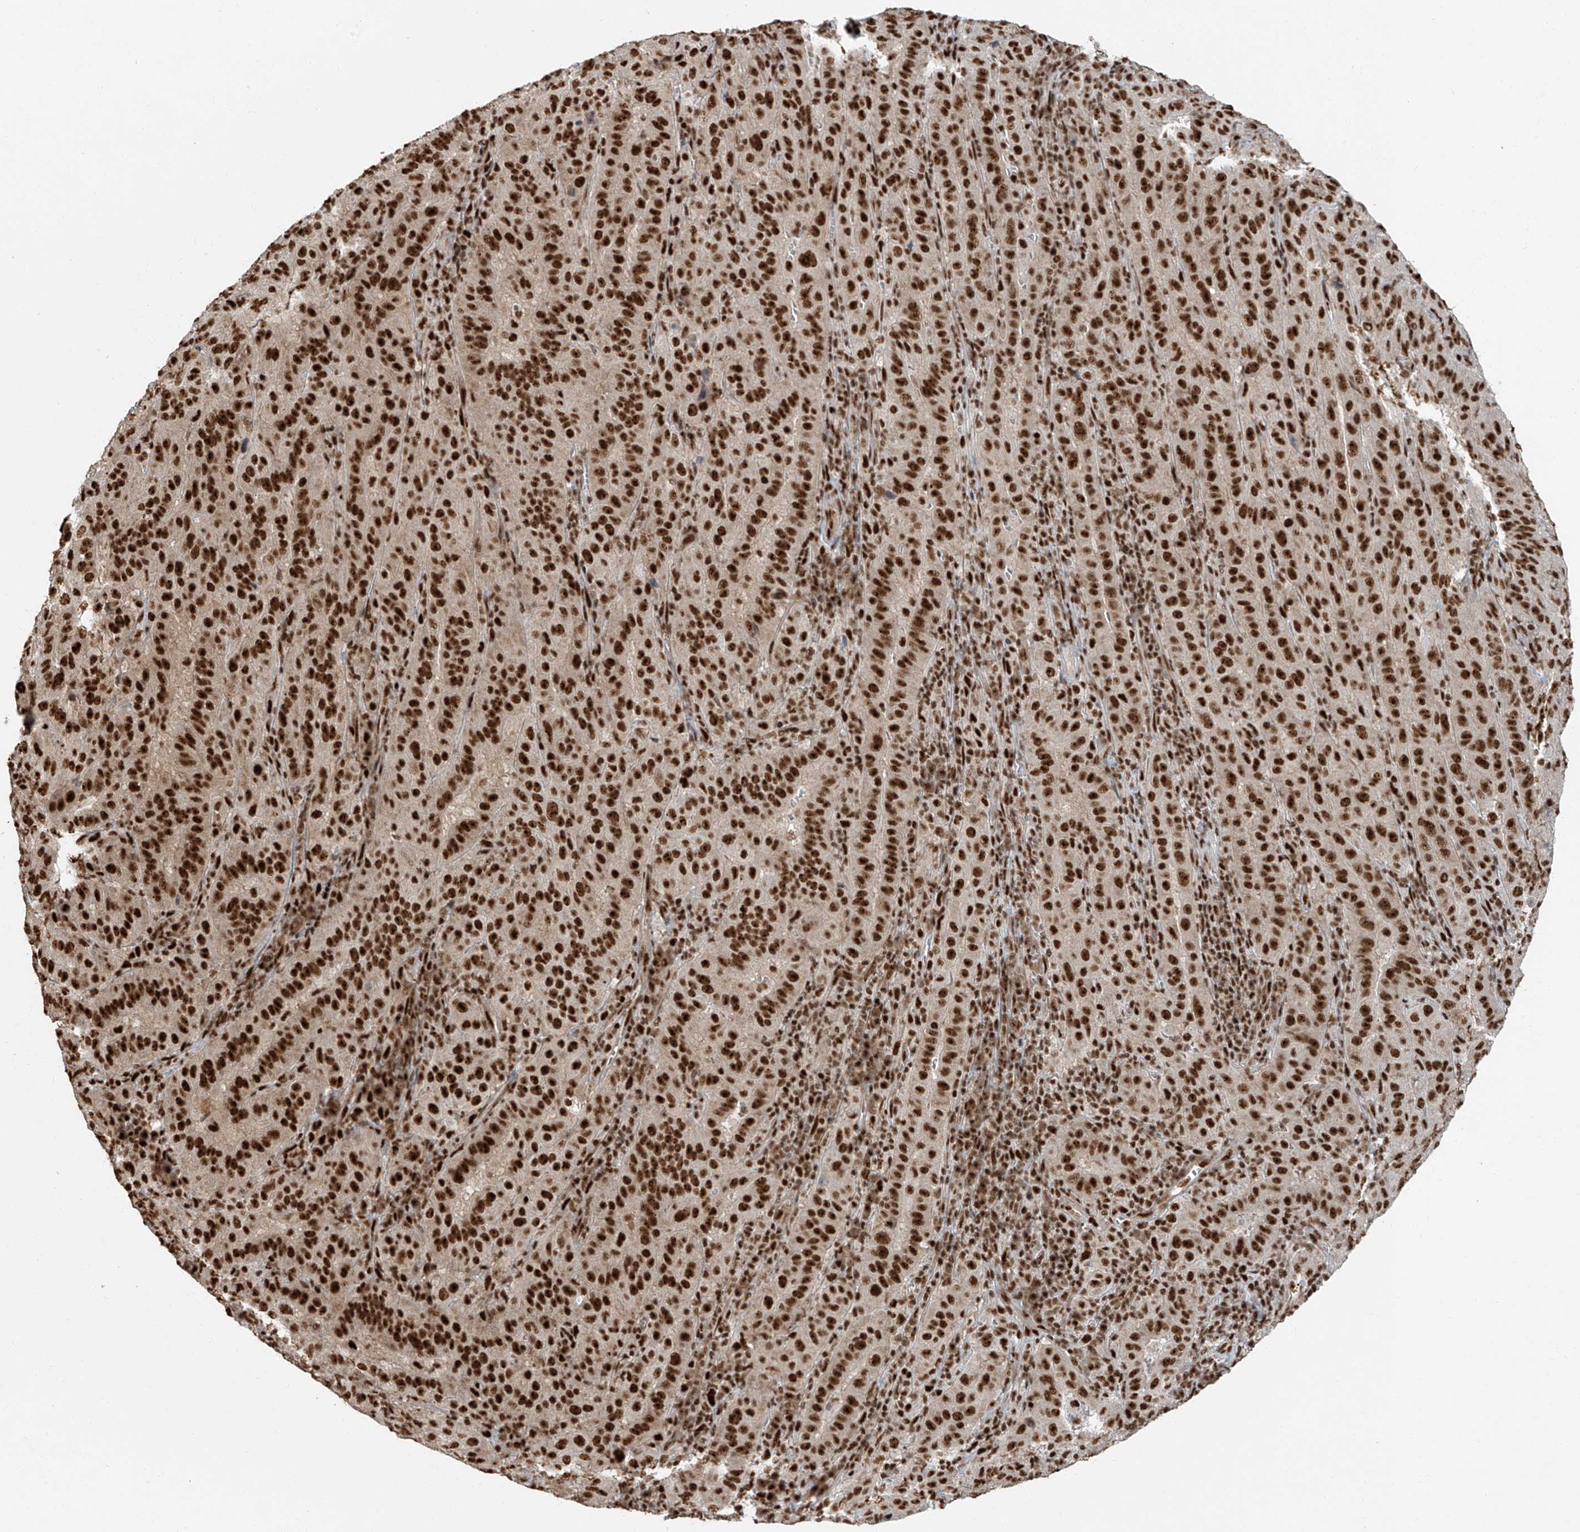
{"staining": {"intensity": "strong", "quantity": ">75%", "location": "nuclear"}, "tissue": "pancreatic cancer", "cell_type": "Tumor cells", "image_type": "cancer", "snomed": [{"axis": "morphology", "description": "Adenocarcinoma, NOS"}, {"axis": "topography", "description": "Pancreas"}], "caption": "Protein staining shows strong nuclear staining in about >75% of tumor cells in pancreatic adenocarcinoma. The staining was performed using DAB (3,3'-diaminobenzidine) to visualize the protein expression in brown, while the nuclei were stained in blue with hematoxylin (Magnification: 20x).", "gene": "FAM193B", "patient": {"sex": "male", "age": 63}}